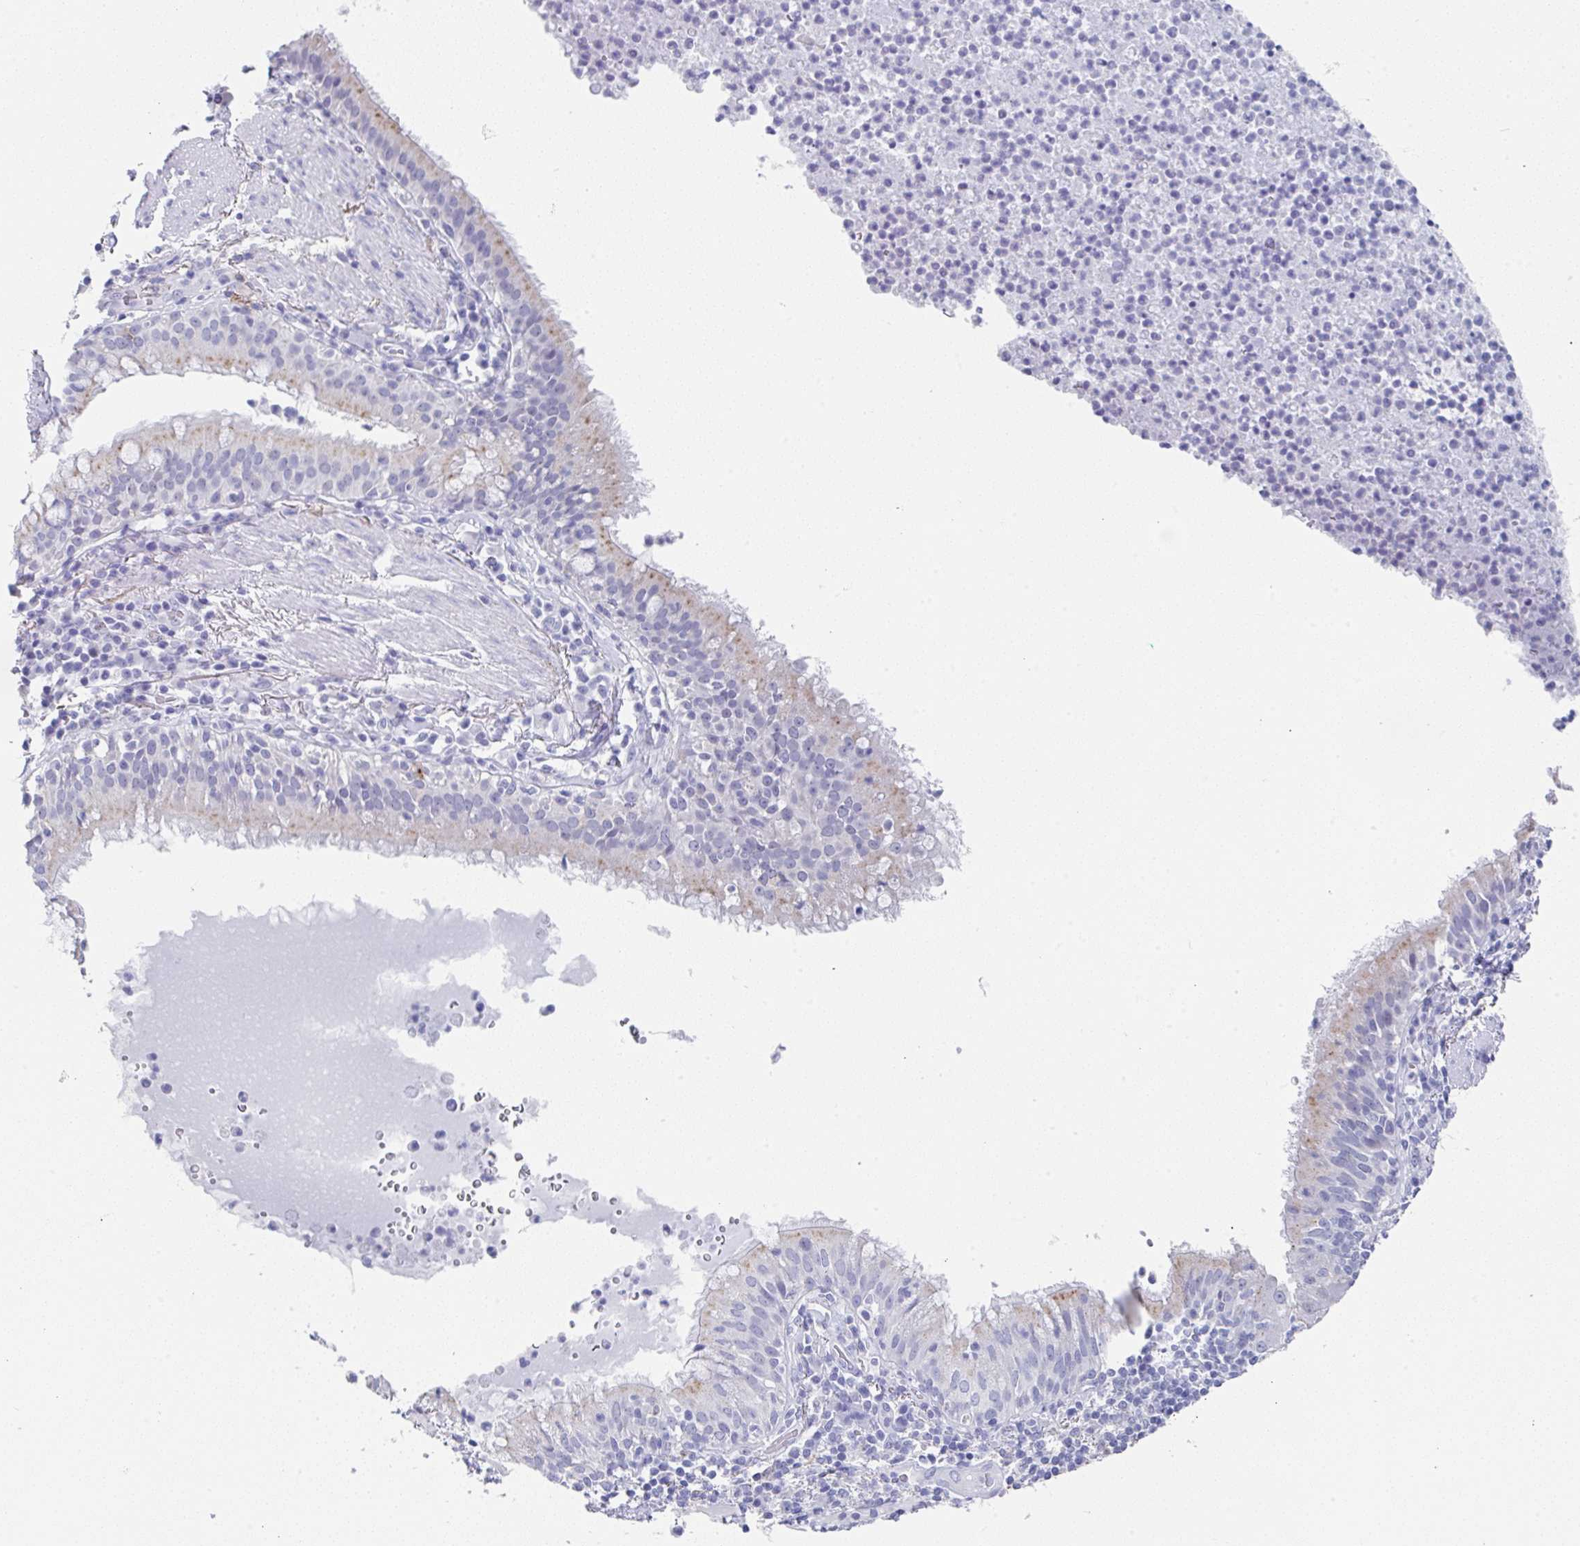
{"staining": {"intensity": "weak", "quantity": "25%-75%", "location": "cytoplasmic/membranous"}, "tissue": "bronchus", "cell_type": "Respiratory epithelial cells", "image_type": "normal", "snomed": [{"axis": "morphology", "description": "Normal tissue, NOS"}, {"axis": "topography", "description": "Cartilage tissue"}, {"axis": "topography", "description": "Bronchus"}], "caption": "Protein analysis of benign bronchus displays weak cytoplasmic/membranous staining in approximately 25%-75% of respiratory epithelial cells.", "gene": "TNFRSF8", "patient": {"sex": "male", "age": 56}}